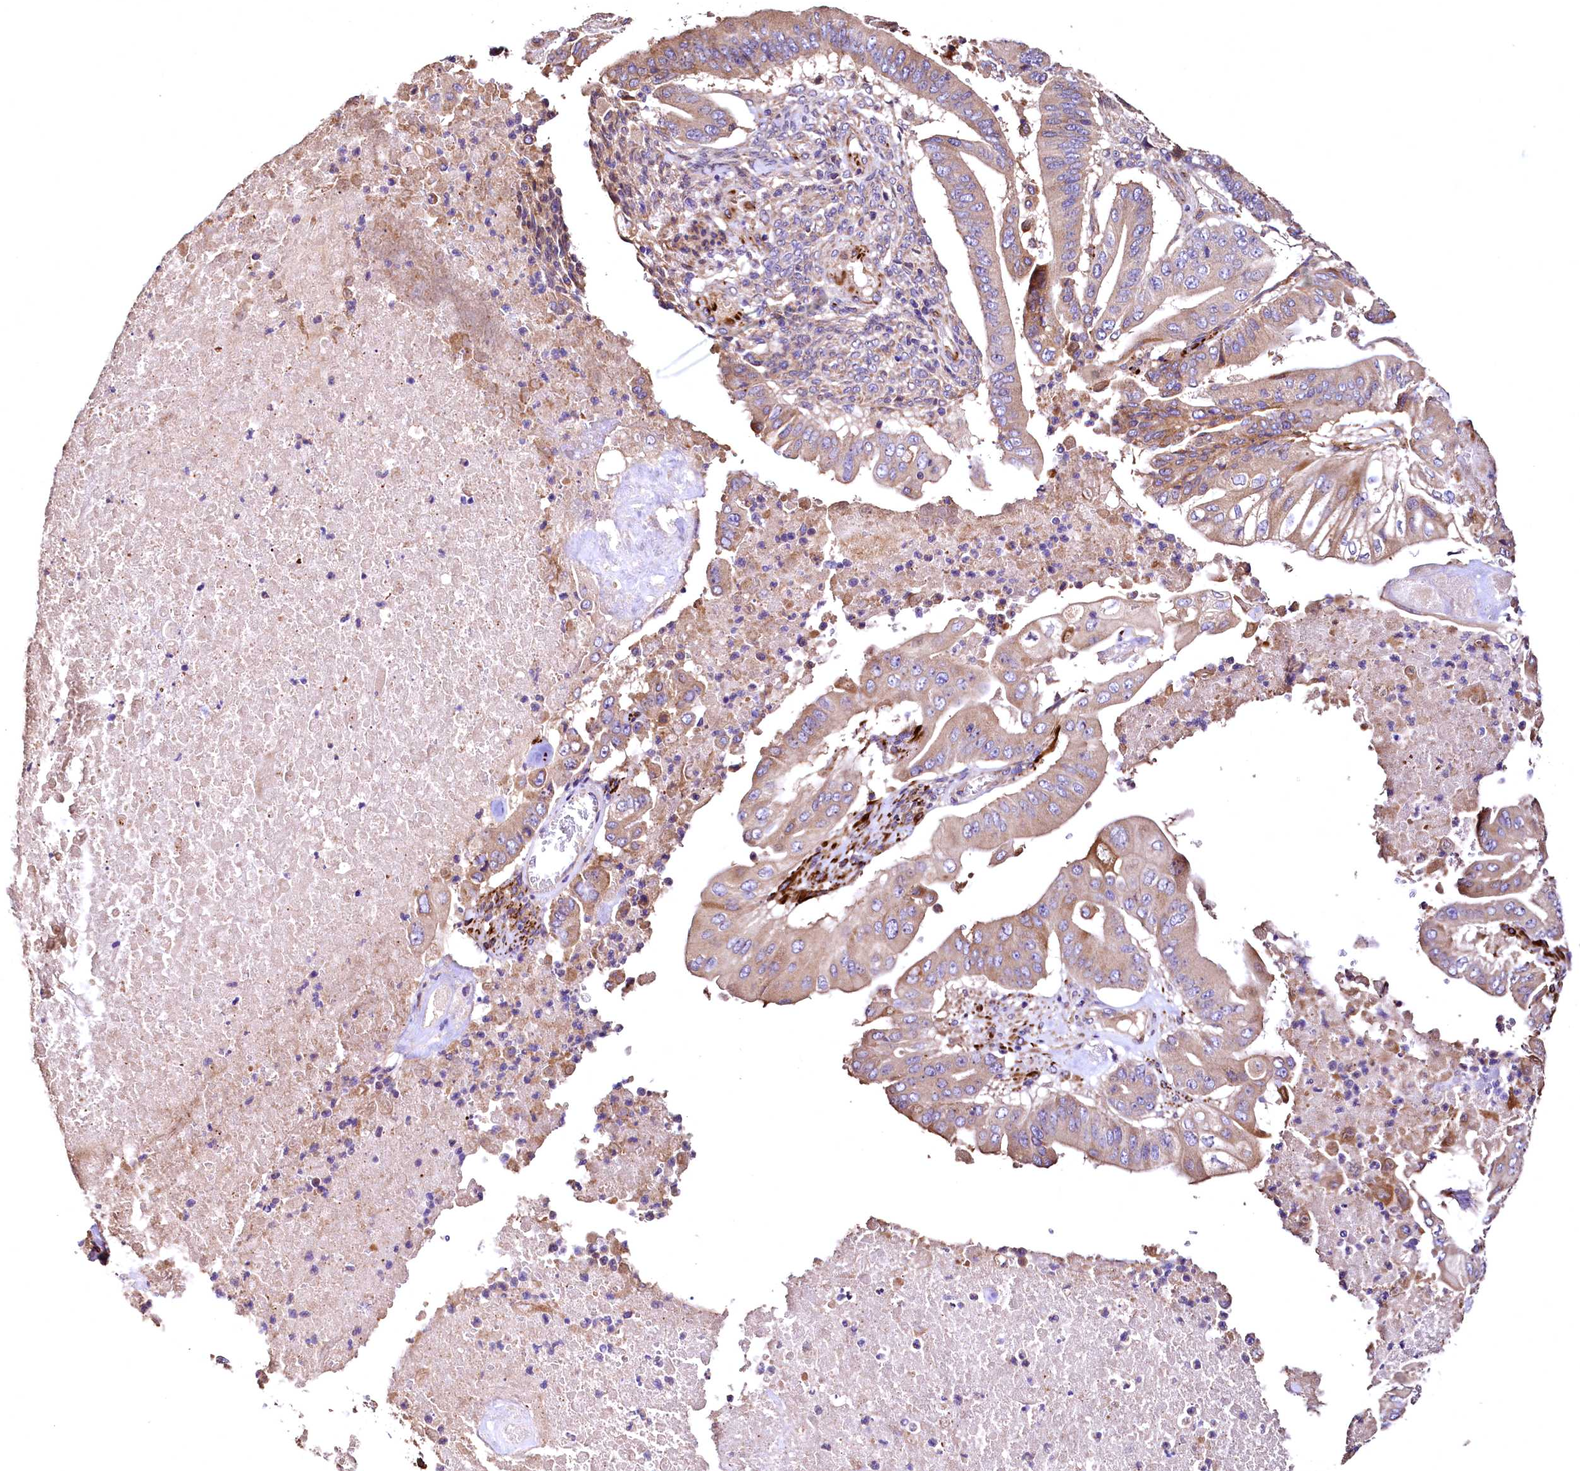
{"staining": {"intensity": "weak", "quantity": ">75%", "location": "cytoplasmic/membranous"}, "tissue": "pancreatic cancer", "cell_type": "Tumor cells", "image_type": "cancer", "snomed": [{"axis": "morphology", "description": "Adenocarcinoma, NOS"}, {"axis": "topography", "description": "Pancreas"}], "caption": "Immunohistochemistry photomicrograph of human pancreatic adenocarcinoma stained for a protein (brown), which exhibits low levels of weak cytoplasmic/membranous expression in about >75% of tumor cells.", "gene": "RASSF1", "patient": {"sex": "female", "age": 77}}